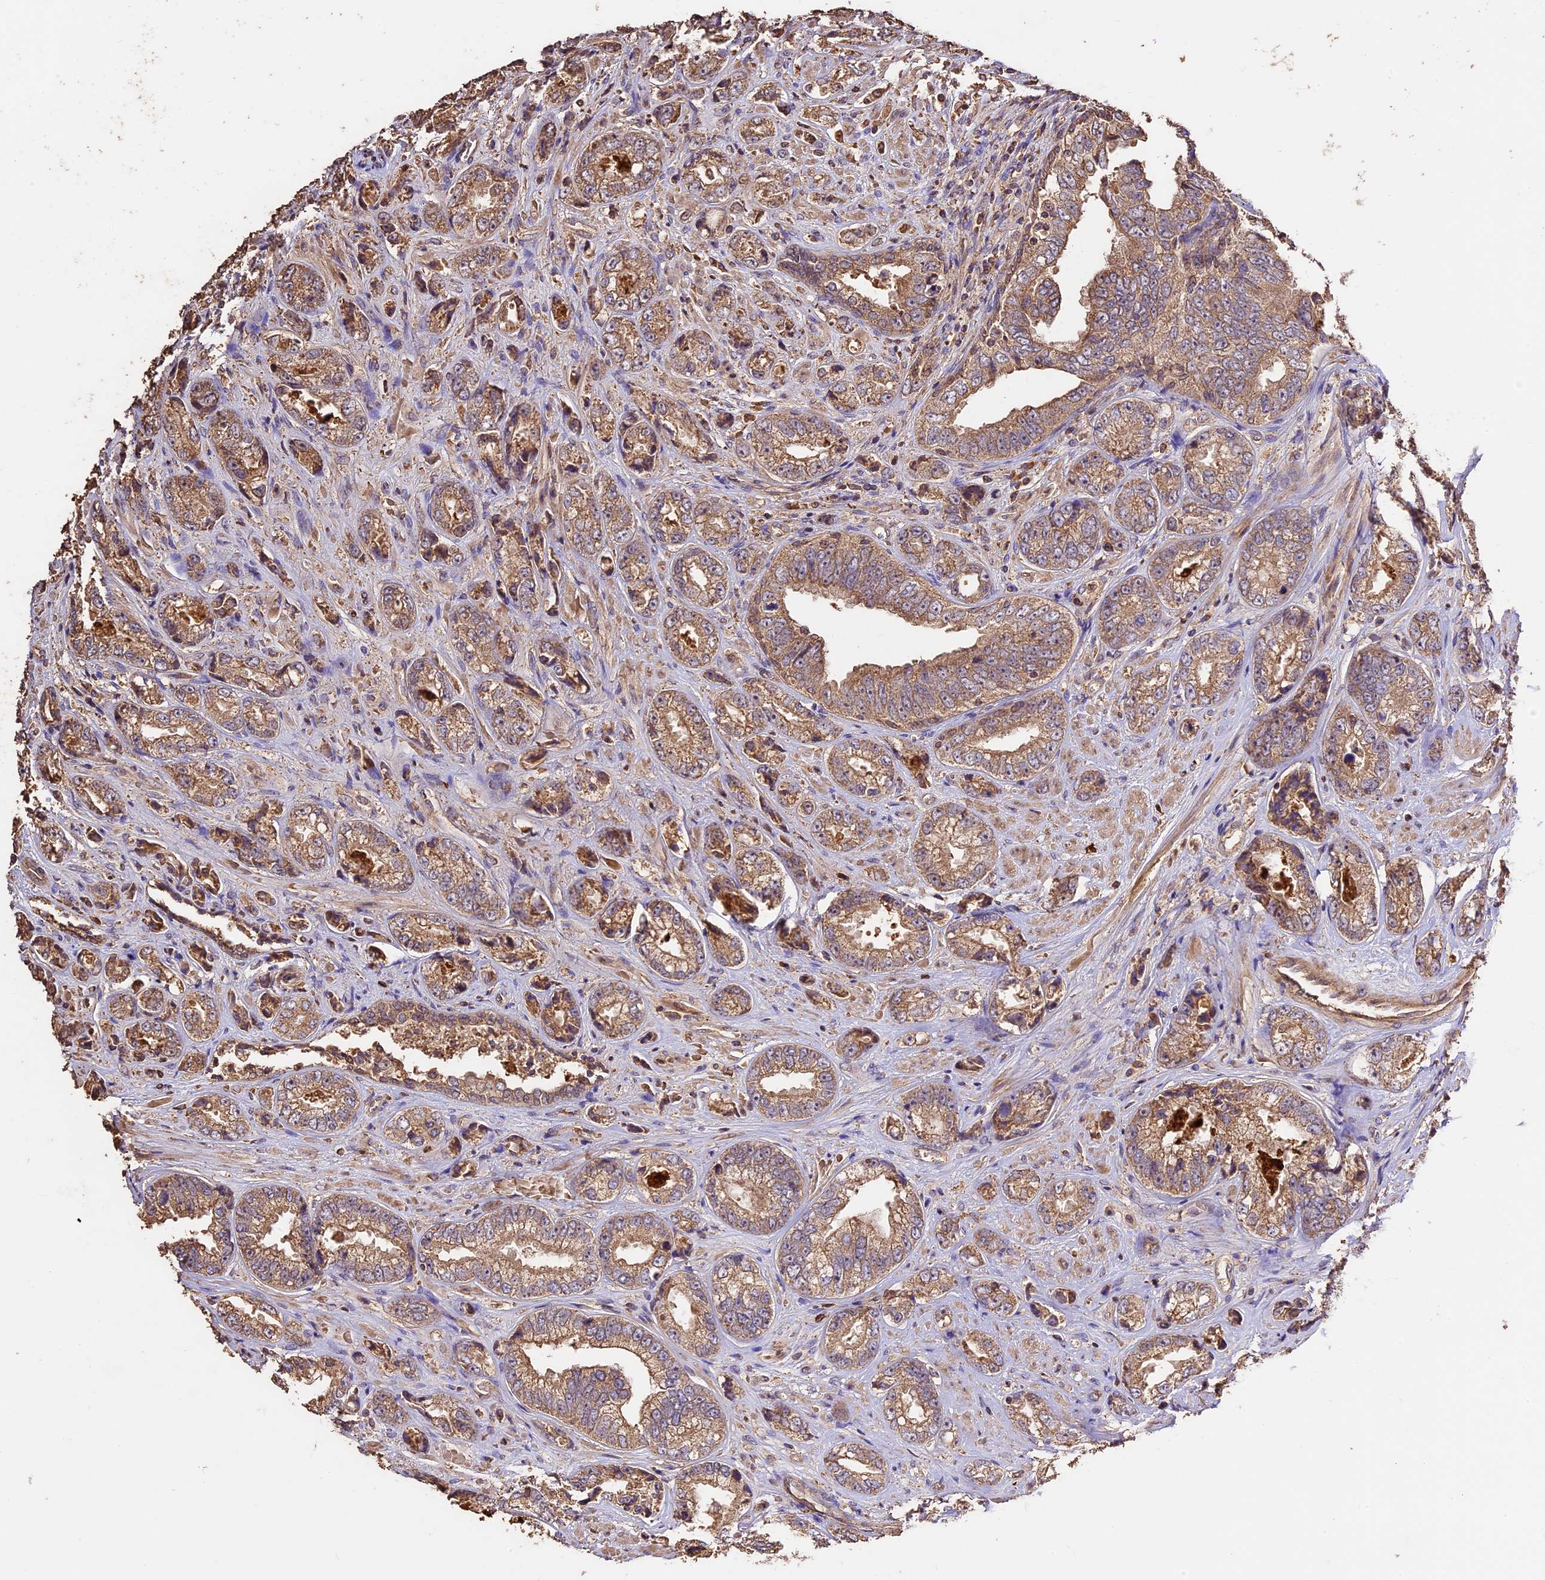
{"staining": {"intensity": "moderate", "quantity": ">75%", "location": "cytoplasmic/membranous"}, "tissue": "prostate cancer", "cell_type": "Tumor cells", "image_type": "cancer", "snomed": [{"axis": "morphology", "description": "Adenocarcinoma, High grade"}, {"axis": "topography", "description": "Prostate"}], "caption": "DAB immunohistochemical staining of human prostate cancer reveals moderate cytoplasmic/membranous protein staining in about >75% of tumor cells. The staining is performed using DAB brown chromogen to label protein expression. The nuclei are counter-stained blue using hematoxylin.", "gene": "CRLF1", "patient": {"sex": "male", "age": 61}}